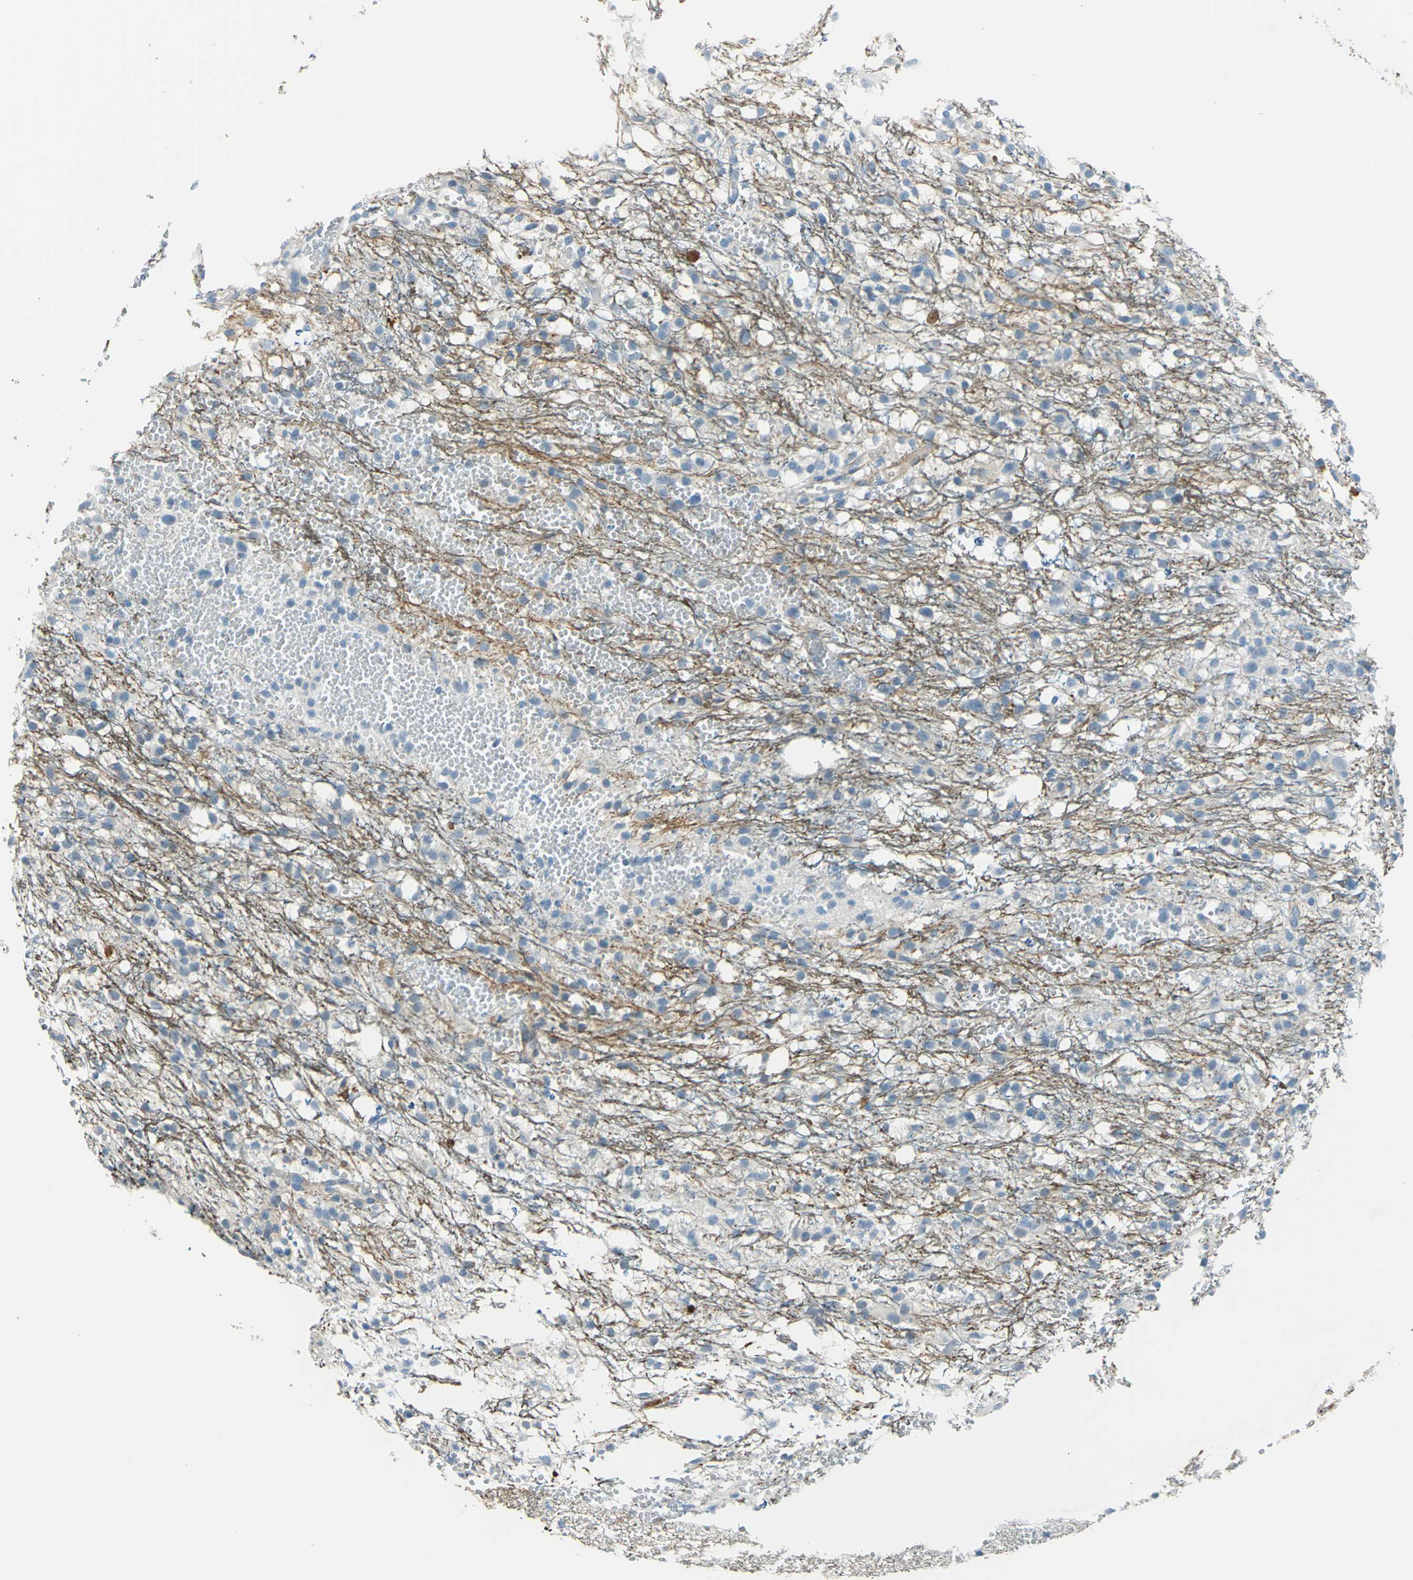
{"staining": {"intensity": "negative", "quantity": "none", "location": "none"}, "tissue": "glioma", "cell_type": "Tumor cells", "image_type": "cancer", "snomed": [{"axis": "morphology", "description": "Glioma, malignant, High grade"}, {"axis": "topography", "description": "Brain"}], "caption": "Micrograph shows no significant protein positivity in tumor cells of glioma. The staining is performed using DAB brown chromogen with nuclei counter-stained in using hematoxylin.", "gene": "AKAP12", "patient": {"sex": "female", "age": 59}}